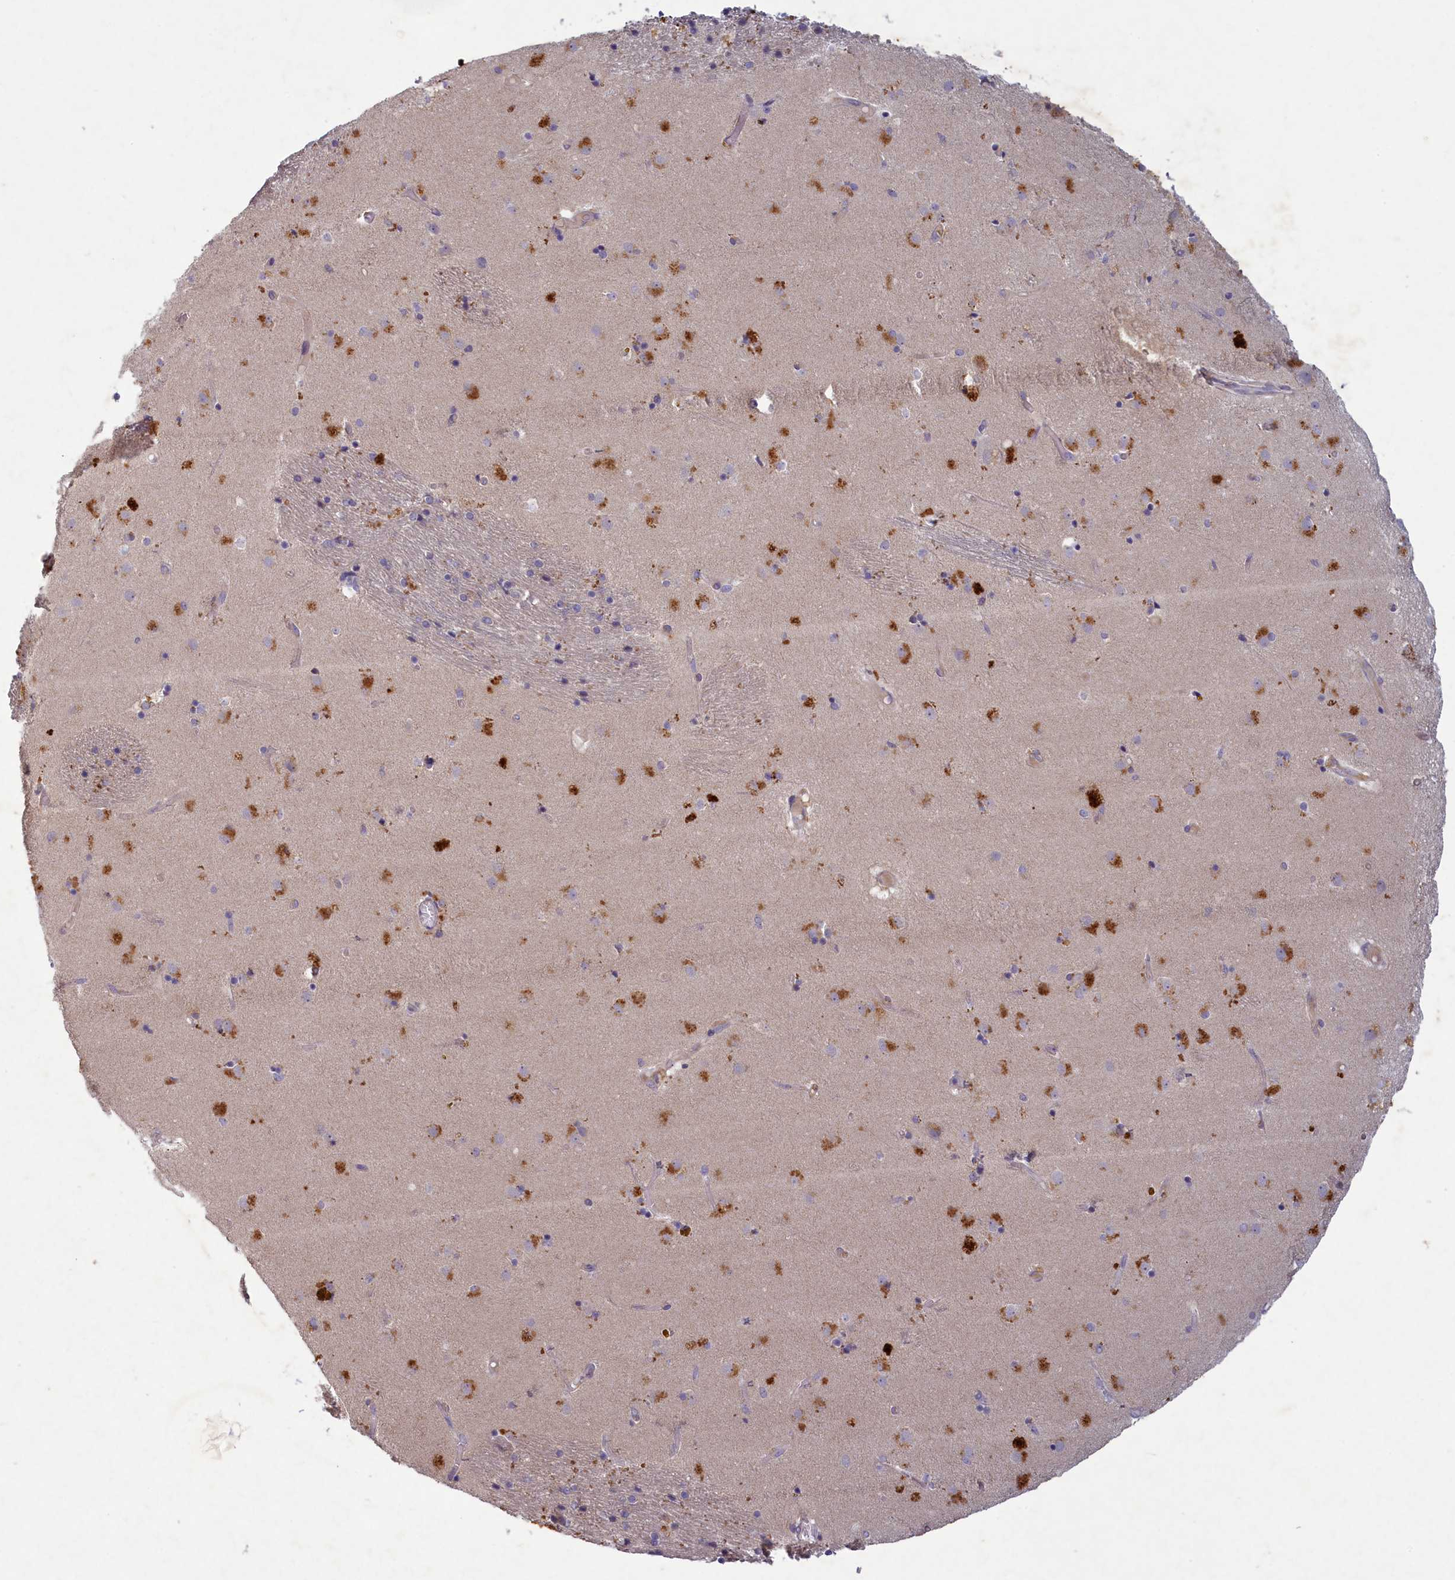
{"staining": {"intensity": "negative", "quantity": "none", "location": "none"}, "tissue": "caudate", "cell_type": "Glial cells", "image_type": "normal", "snomed": [{"axis": "morphology", "description": "Normal tissue, NOS"}, {"axis": "topography", "description": "Lateral ventricle wall"}], "caption": "Glial cells are negative for brown protein staining in normal caudate. Nuclei are stained in blue.", "gene": "PLEKHG6", "patient": {"sex": "male", "age": 70}}